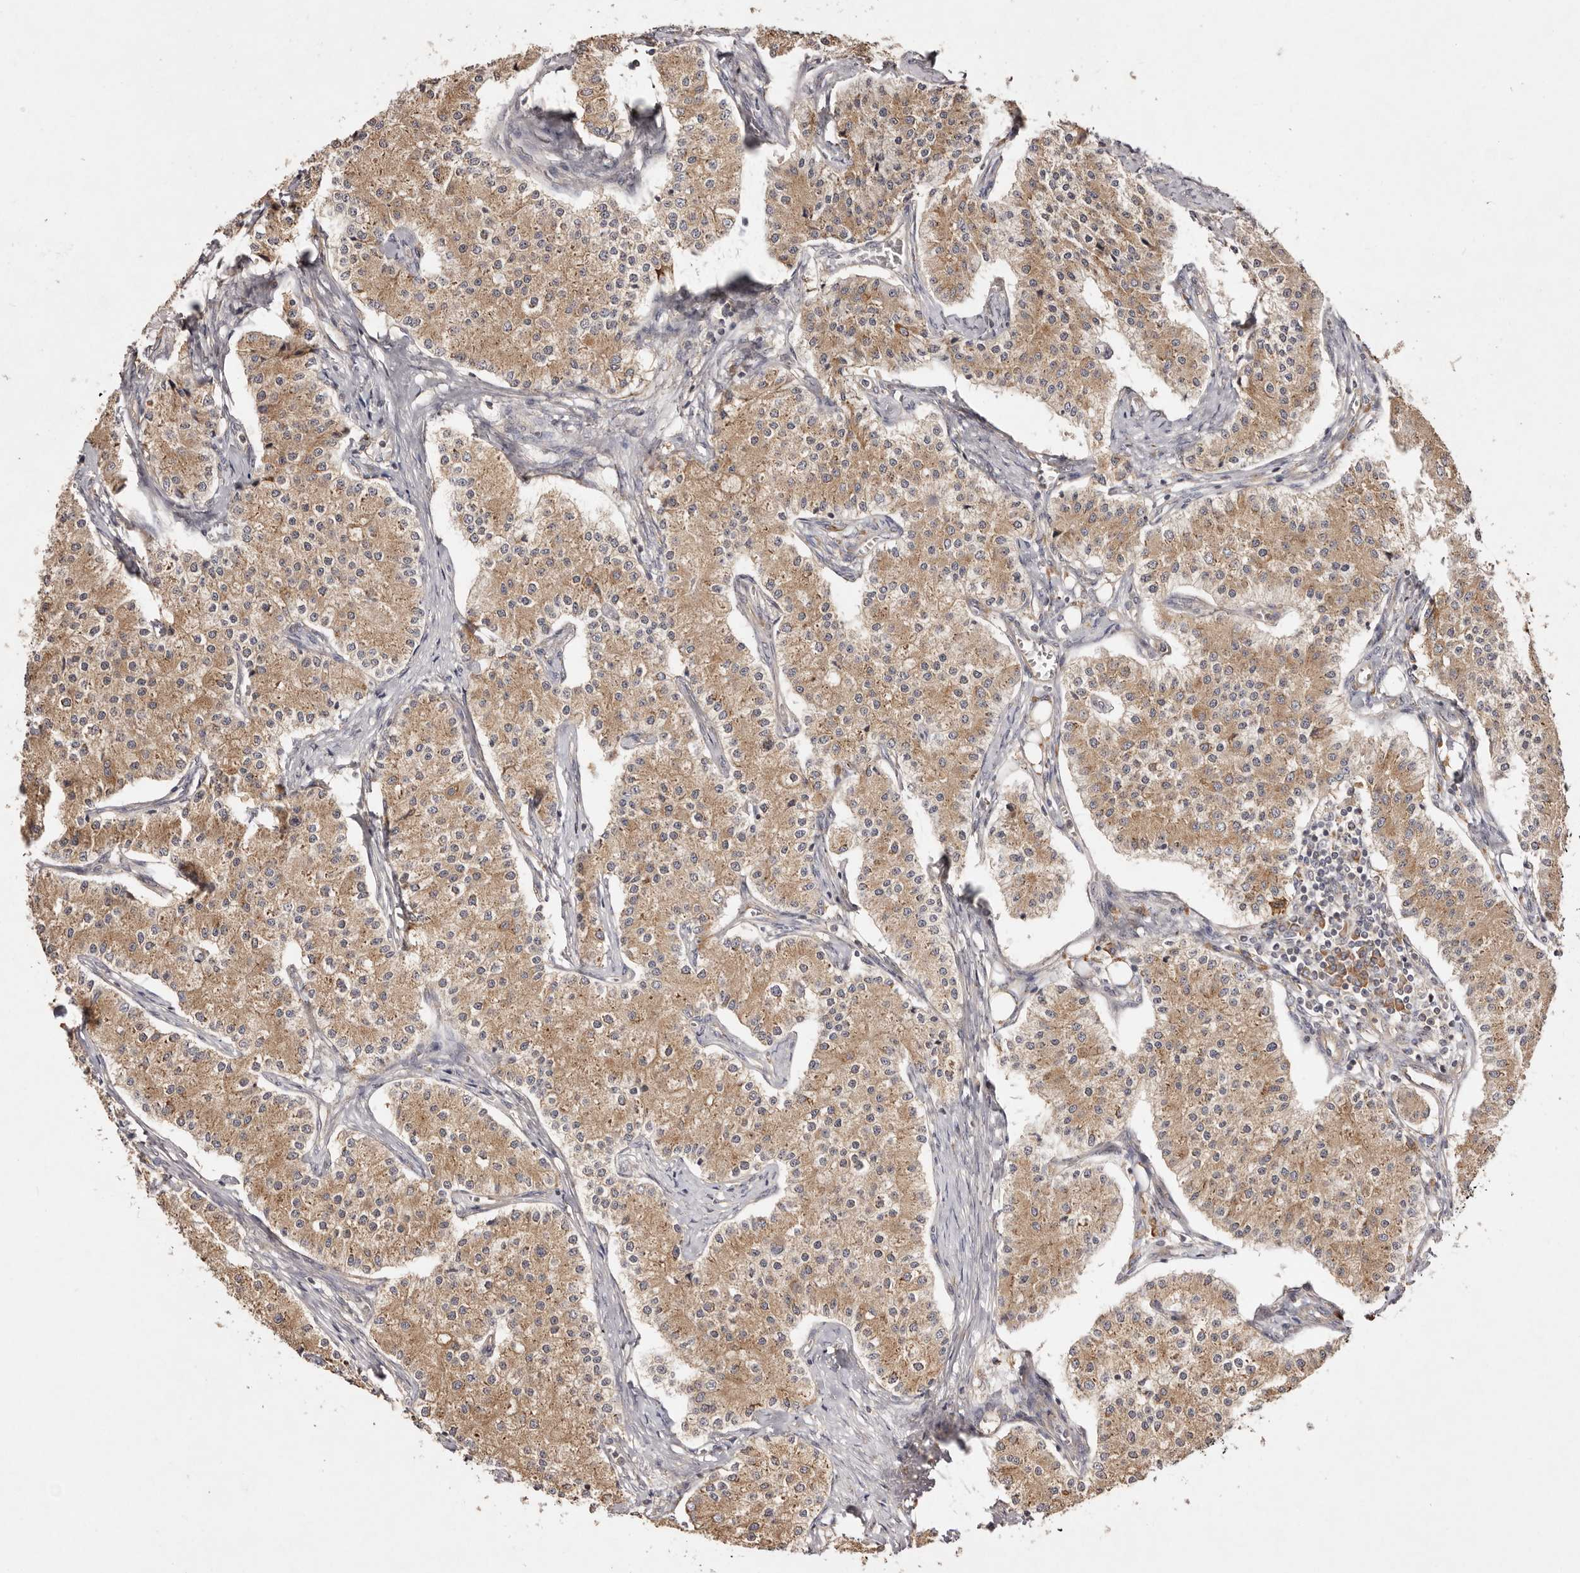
{"staining": {"intensity": "moderate", "quantity": ">75%", "location": "cytoplasmic/membranous"}, "tissue": "carcinoid", "cell_type": "Tumor cells", "image_type": "cancer", "snomed": [{"axis": "morphology", "description": "Carcinoid, malignant, NOS"}, {"axis": "topography", "description": "Colon"}], "caption": "High-power microscopy captured an immunohistochemistry (IHC) histopathology image of carcinoid (malignant), revealing moderate cytoplasmic/membranous positivity in about >75% of tumor cells.", "gene": "RPS6", "patient": {"sex": "female", "age": 52}}